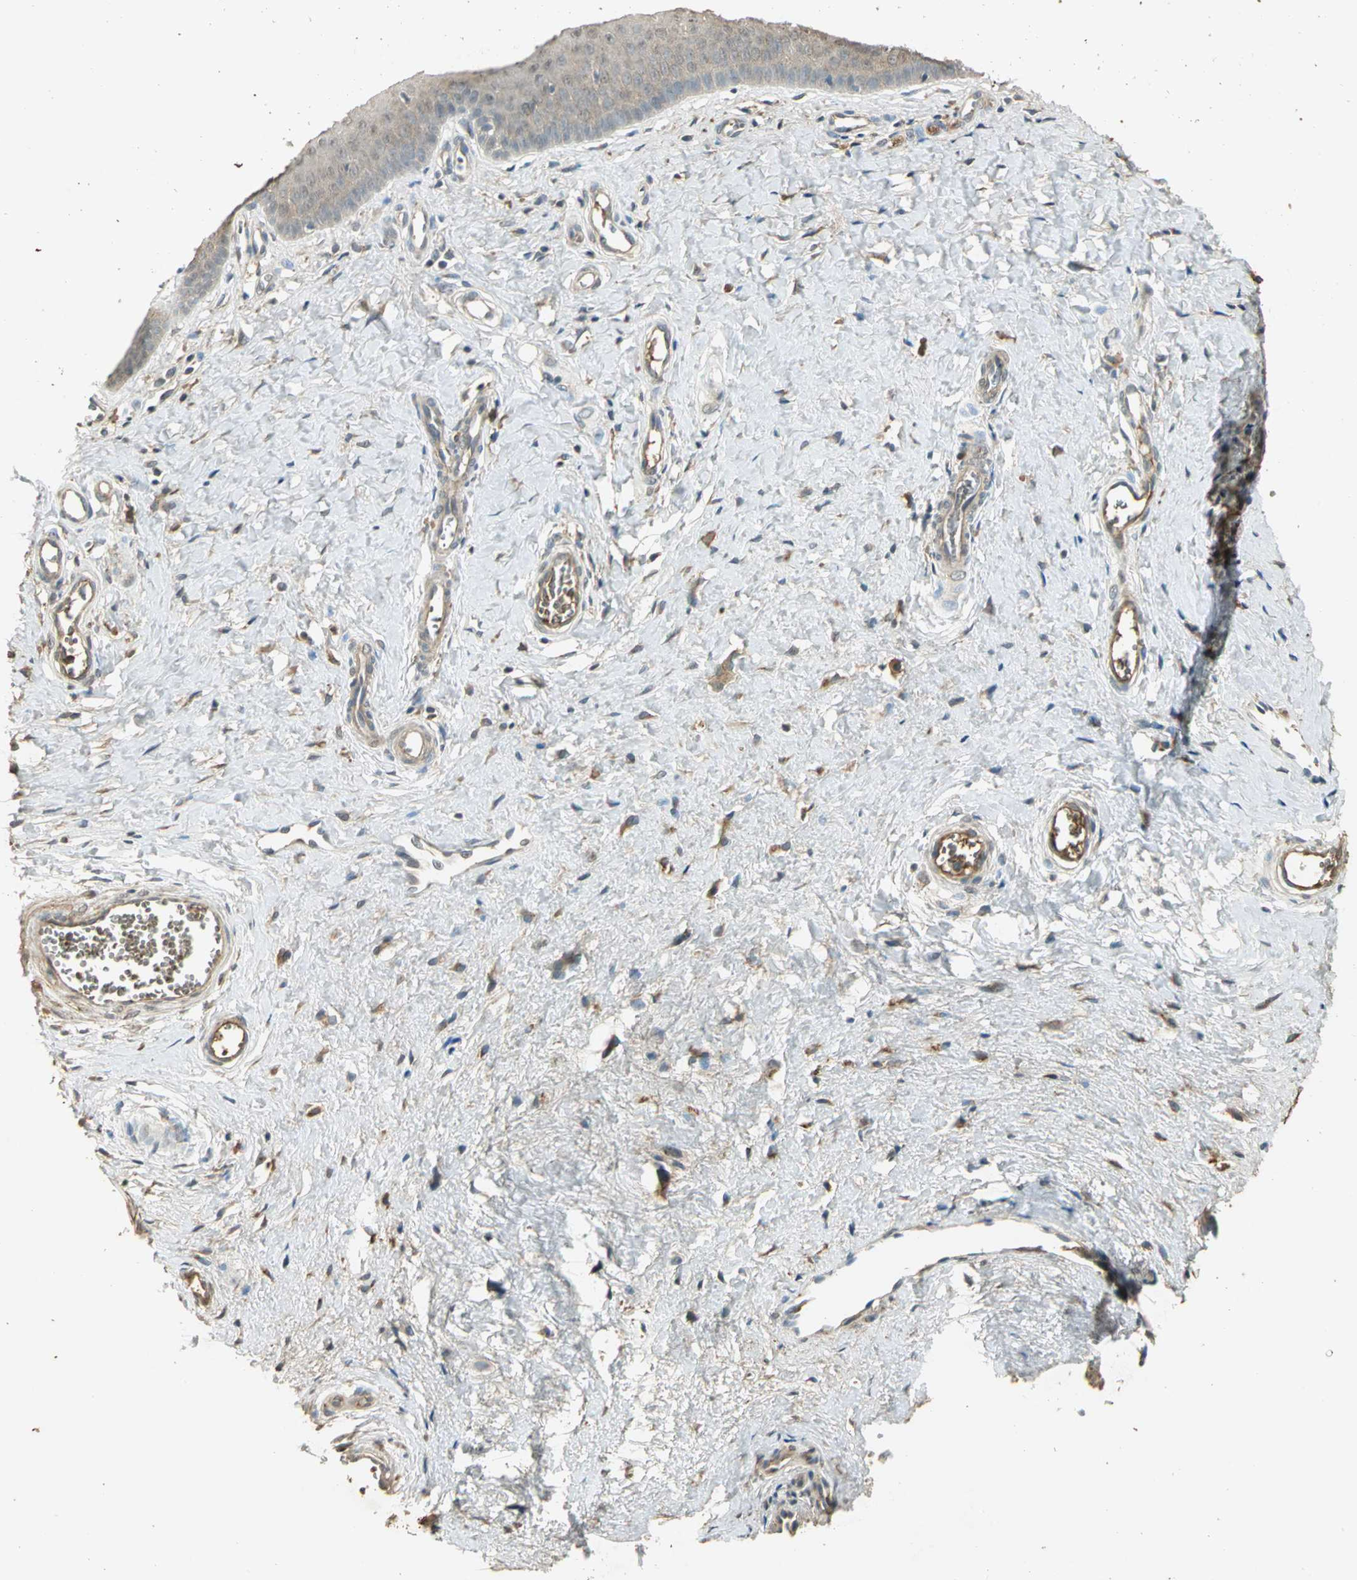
{"staining": {"intensity": "moderate", "quantity": ">75%", "location": "cytoplasmic/membranous"}, "tissue": "cervix", "cell_type": "Glandular cells", "image_type": "normal", "snomed": [{"axis": "morphology", "description": "Normal tissue, NOS"}, {"axis": "topography", "description": "Cervix"}], "caption": "Immunohistochemistry photomicrograph of benign cervix stained for a protein (brown), which displays medium levels of moderate cytoplasmic/membranous expression in about >75% of glandular cells.", "gene": "KEAP1", "patient": {"sex": "female", "age": 55}}